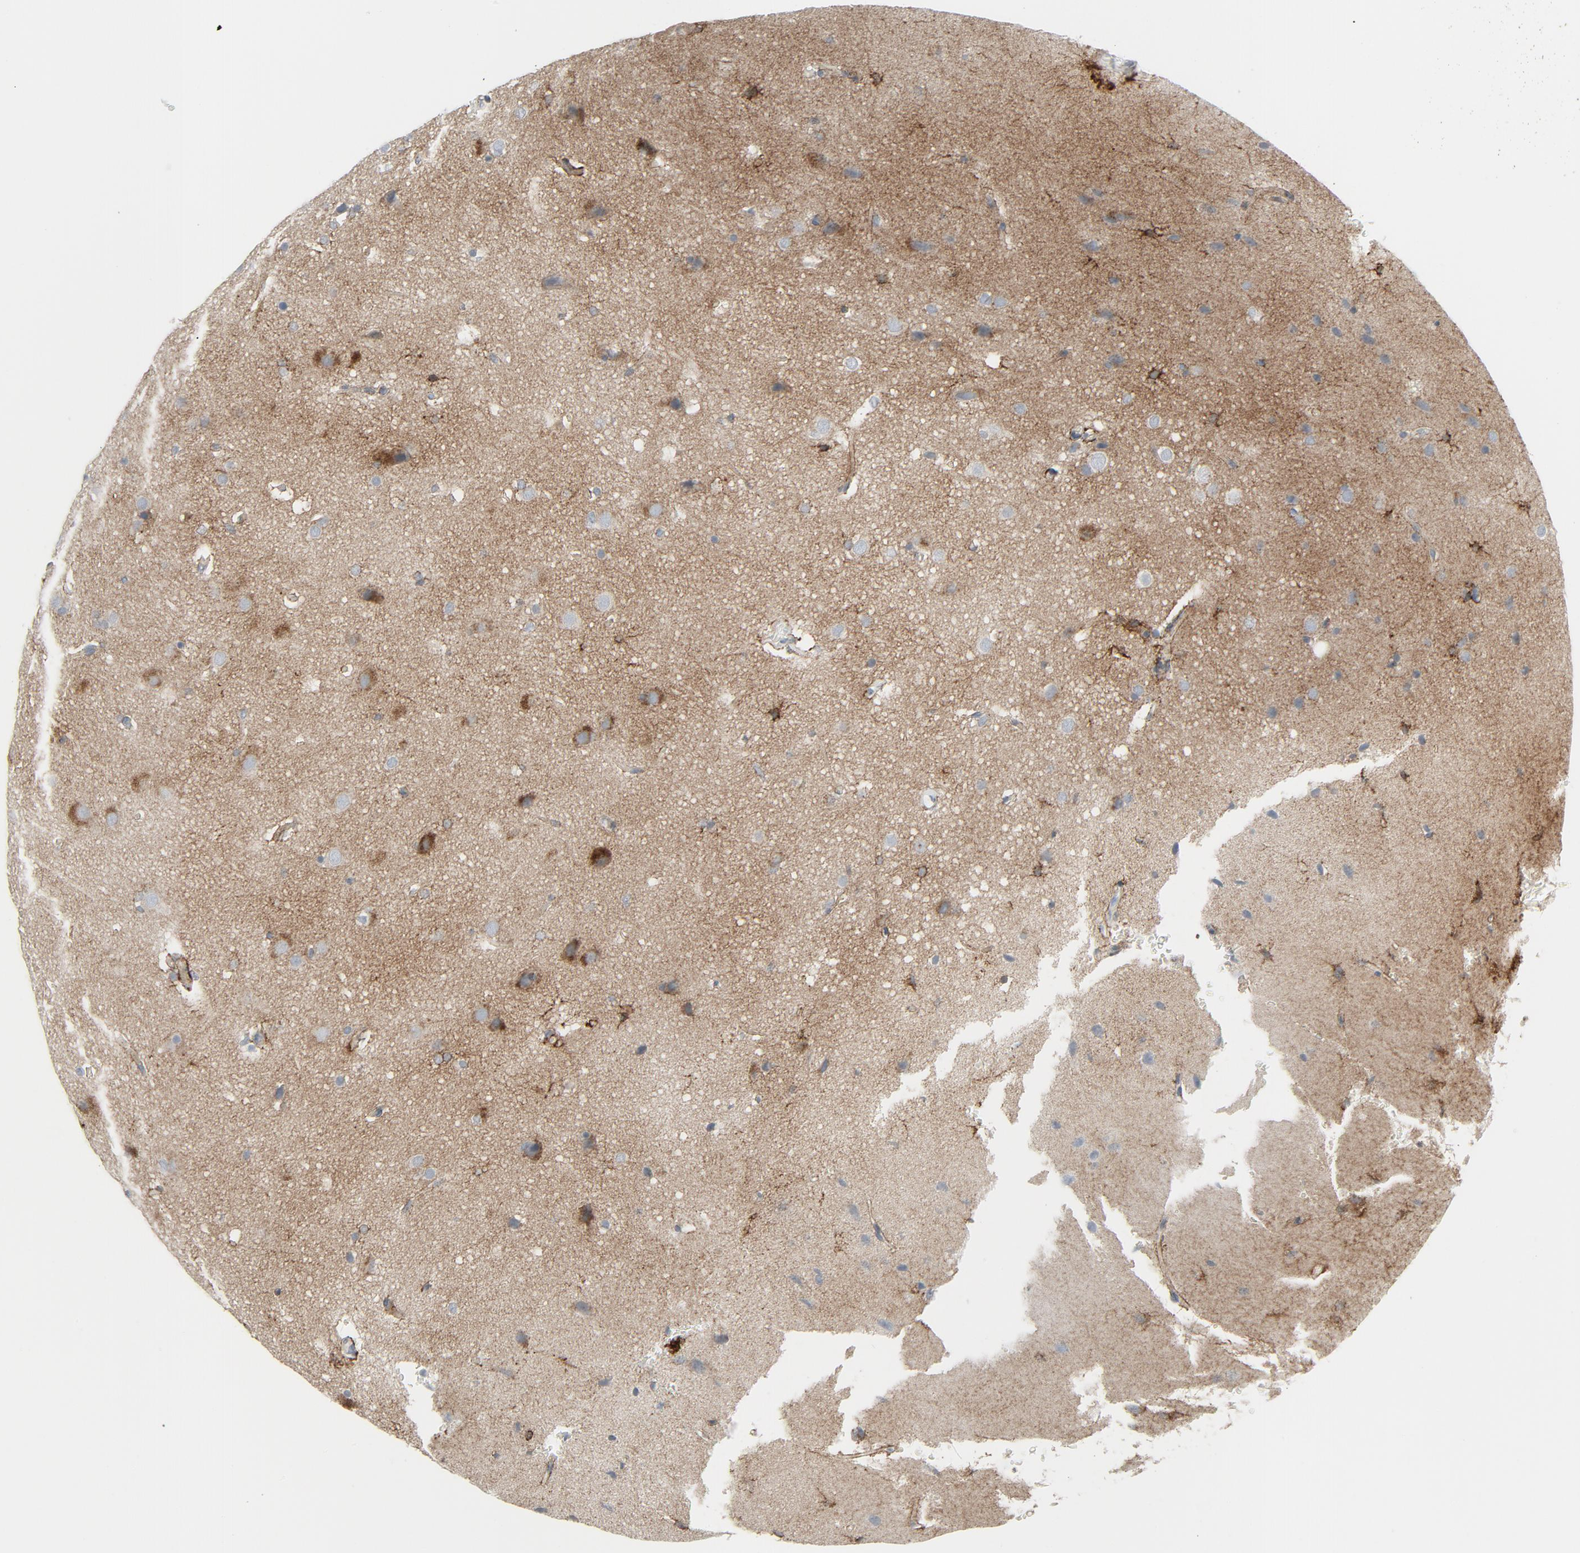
{"staining": {"intensity": "moderate", "quantity": "25%-75%", "location": "cytoplasmic/membranous"}, "tissue": "glioma", "cell_type": "Tumor cells", "image_type": "cancer", "snomed": [{"axis": "morphology", "description": "Glioma, malignant, Low grade"}, {"axis": "topography", "description": "Cerebral cortex"}], "caption": "A micrograph of human low-grade glioma (malignant) stained for a protein demonstrates moderate cytoplasmic/membranous brown staining in tumor cells.", "gene": "FGFR3", "patient": {"sex": "female", "age": 47}}